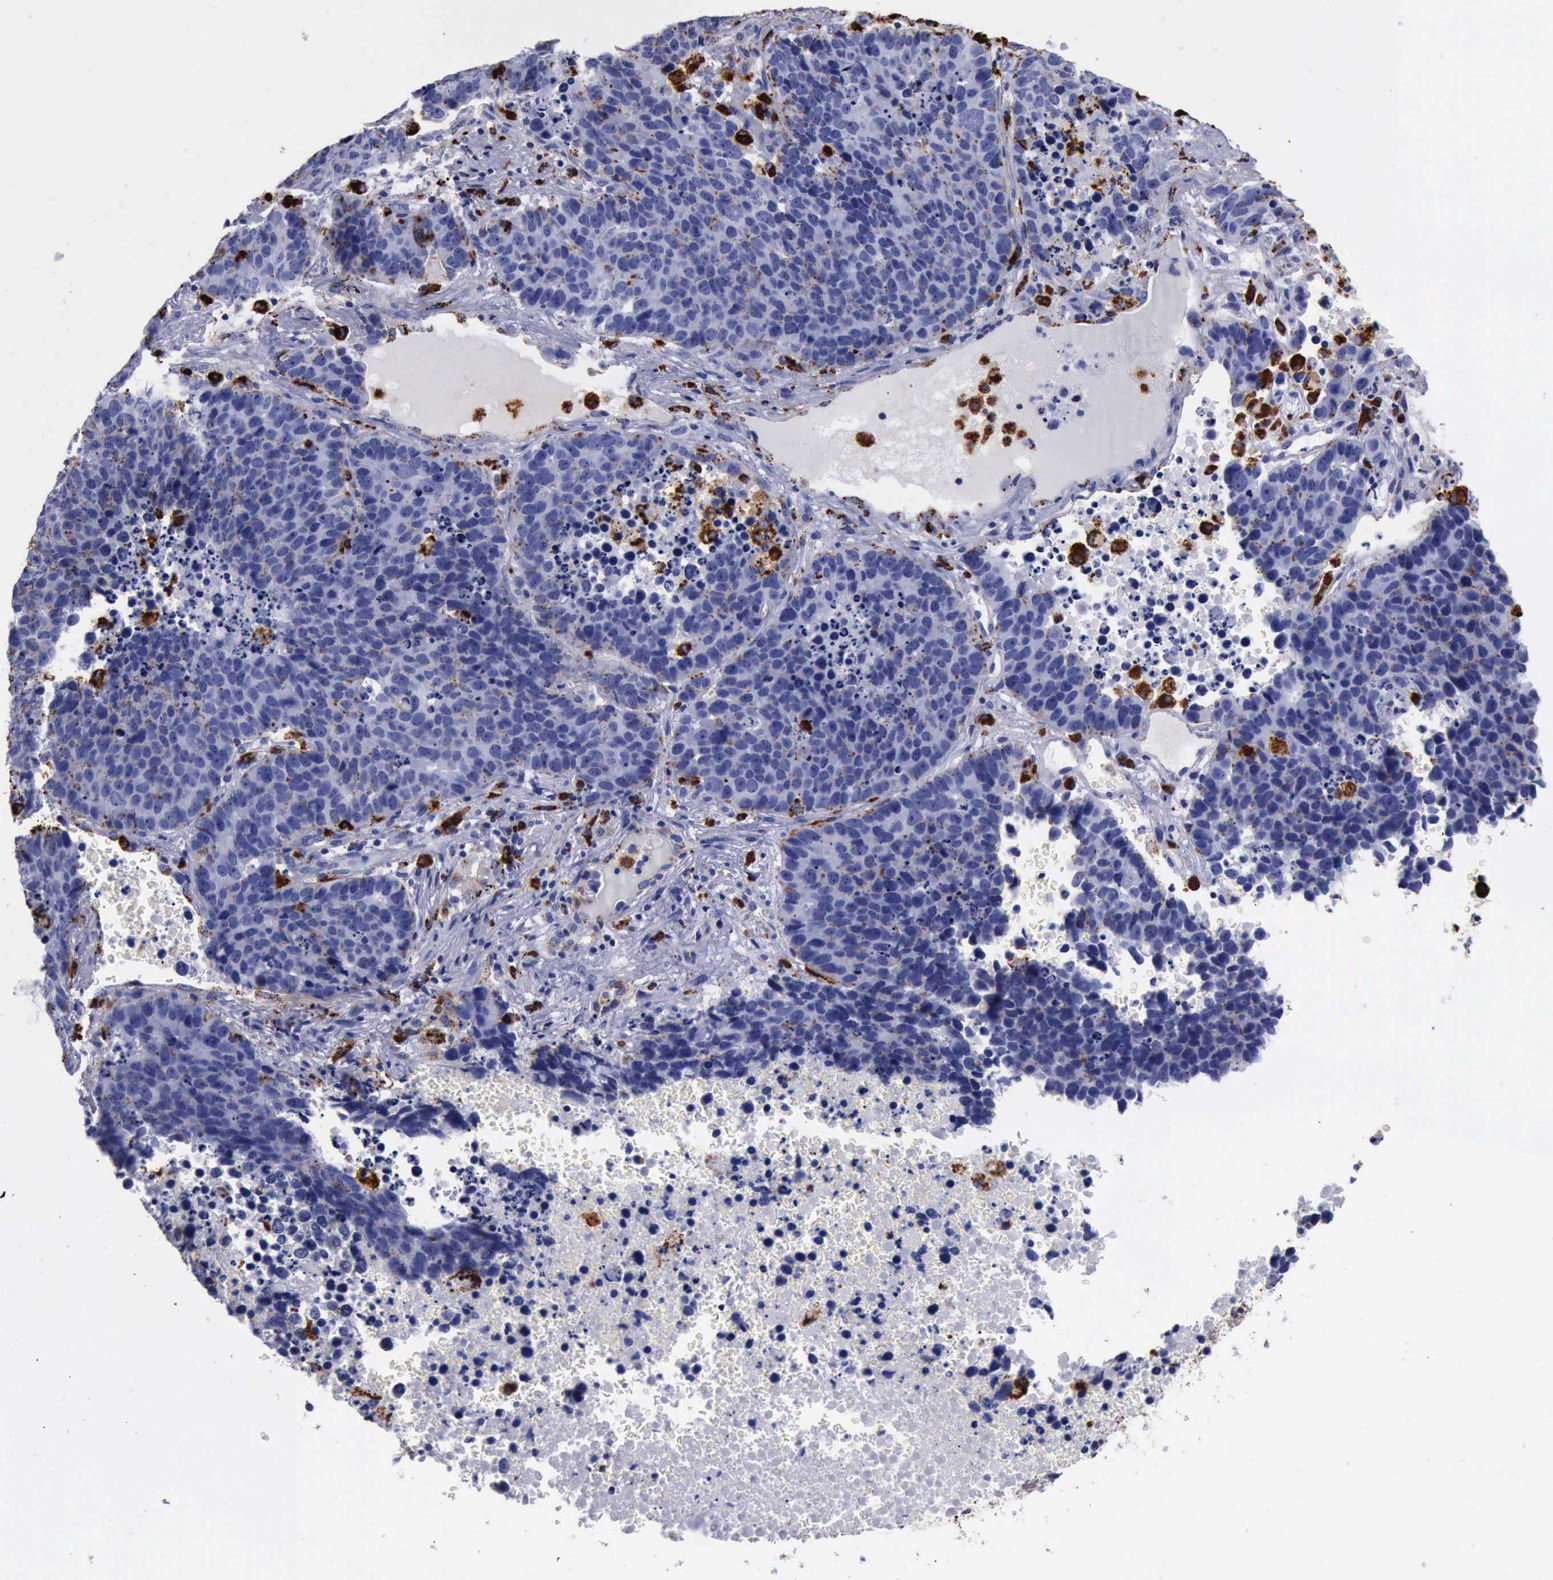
{"staining": {"intensity": "moderate", "quantity": "<25%", "location": "cytoplasmic/membranous"}, "tissue": "lung cancer", "cell_type": "Tumor cells", "image_type": "cancer", "snomed": [{"axis": "morphology", "description": "Carcinoid, malignant, NOS"}, {"axis": "topography", "description": "Lung"}], "caption": "Carcinoid (malignant) (lung) stained for a protein reveals moderate cytoplasmic/membranous positivity in tumor cells.", "gene": "CTSD", "patient": {"sex": "male", "age": 60}}